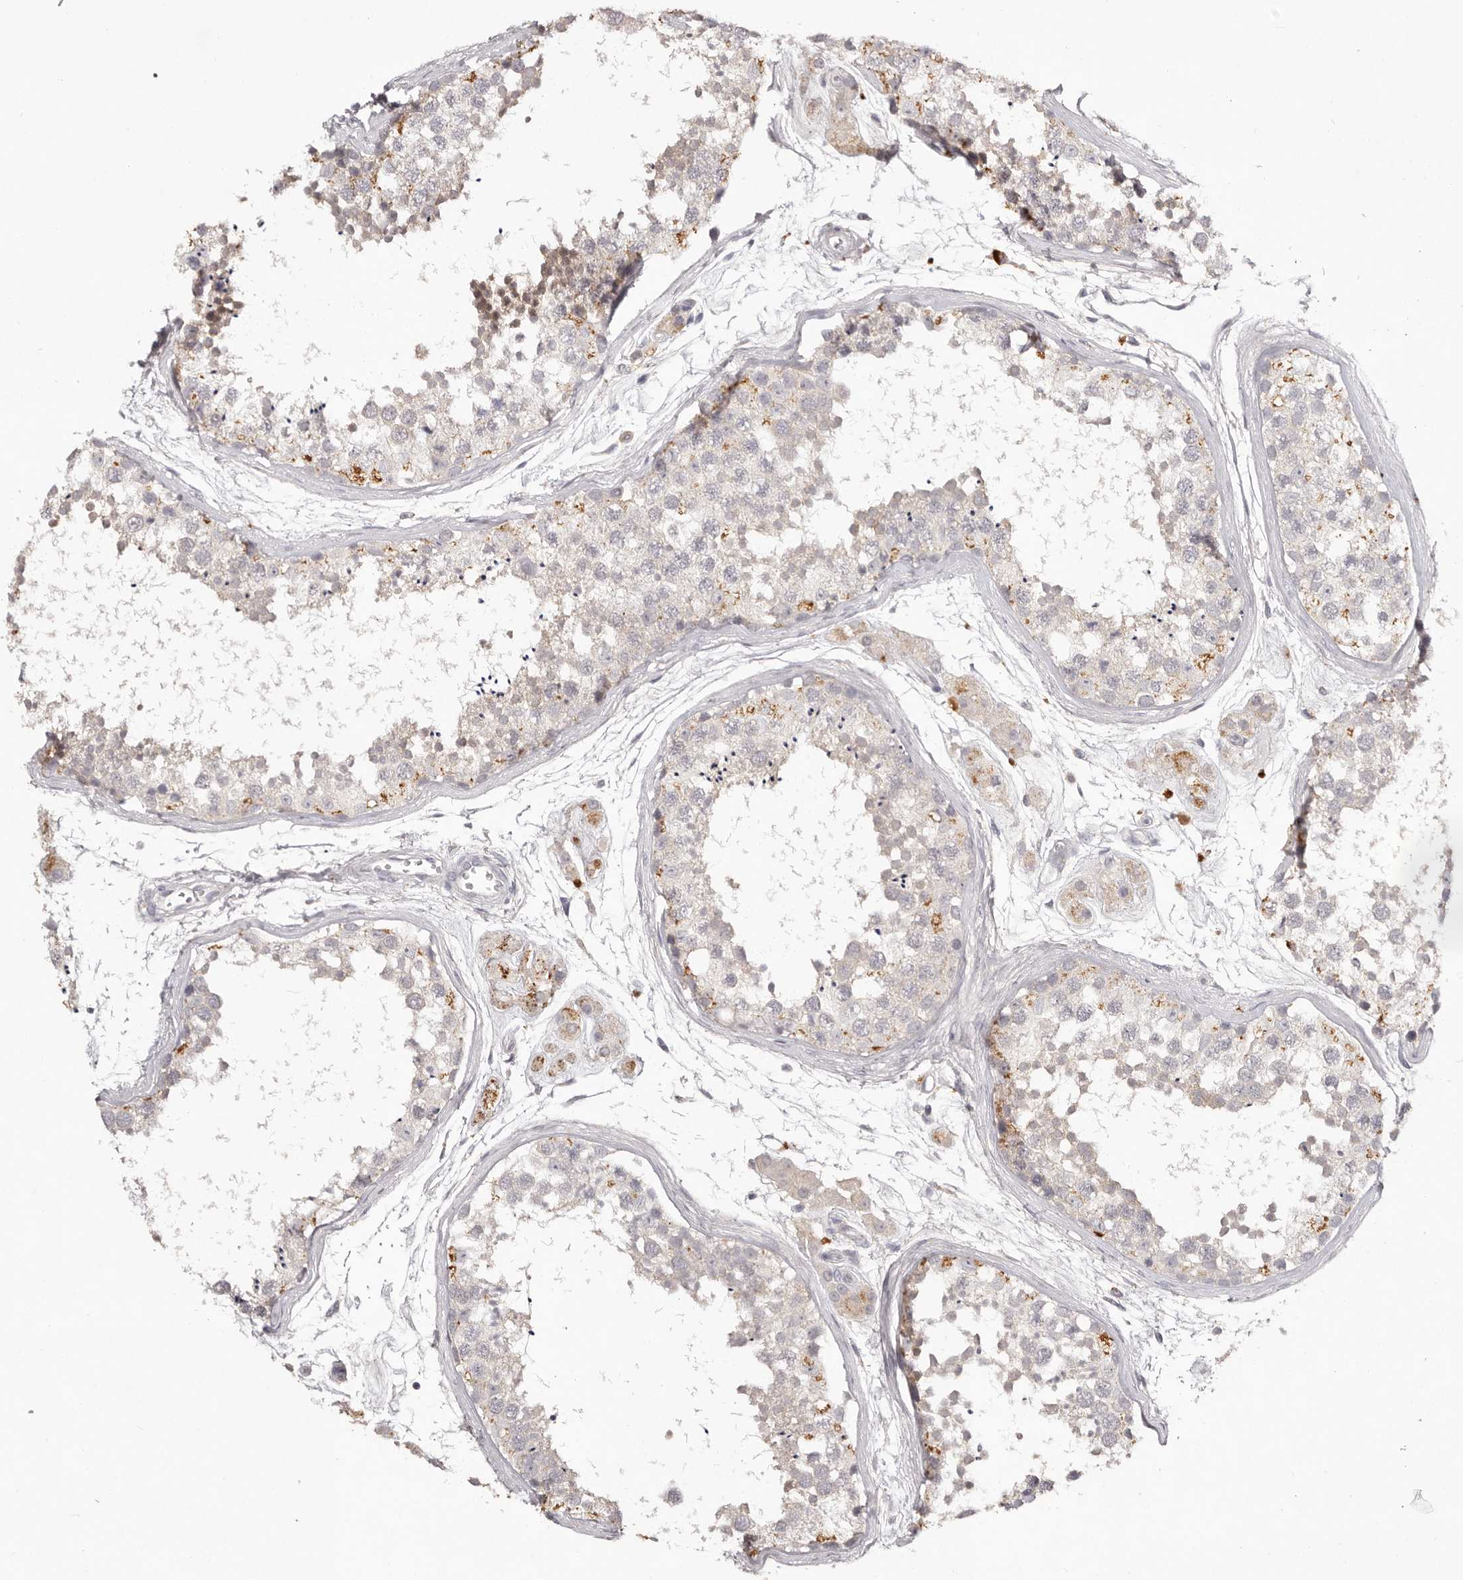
{"staining": {"intensity": "weak", "quantity": "<25%", "location": "cytoplasmic/membranous"}, "tissue": "testis", "cell_type": "Cells in seminiferous ducts", "image_type": "normal", "snomed": [{"axis": "morphology", "description": "Normal tissue, NOS"}, {"axis": "topography", "description": "Testis"}], "caption": "Human testis stained for a protein using immunohistochemistry (IHC) reveals no positivity in cells in seminiferous ducts.", "gene": "SCUBE2", "patient": {"sex": "male", "age": 56}}